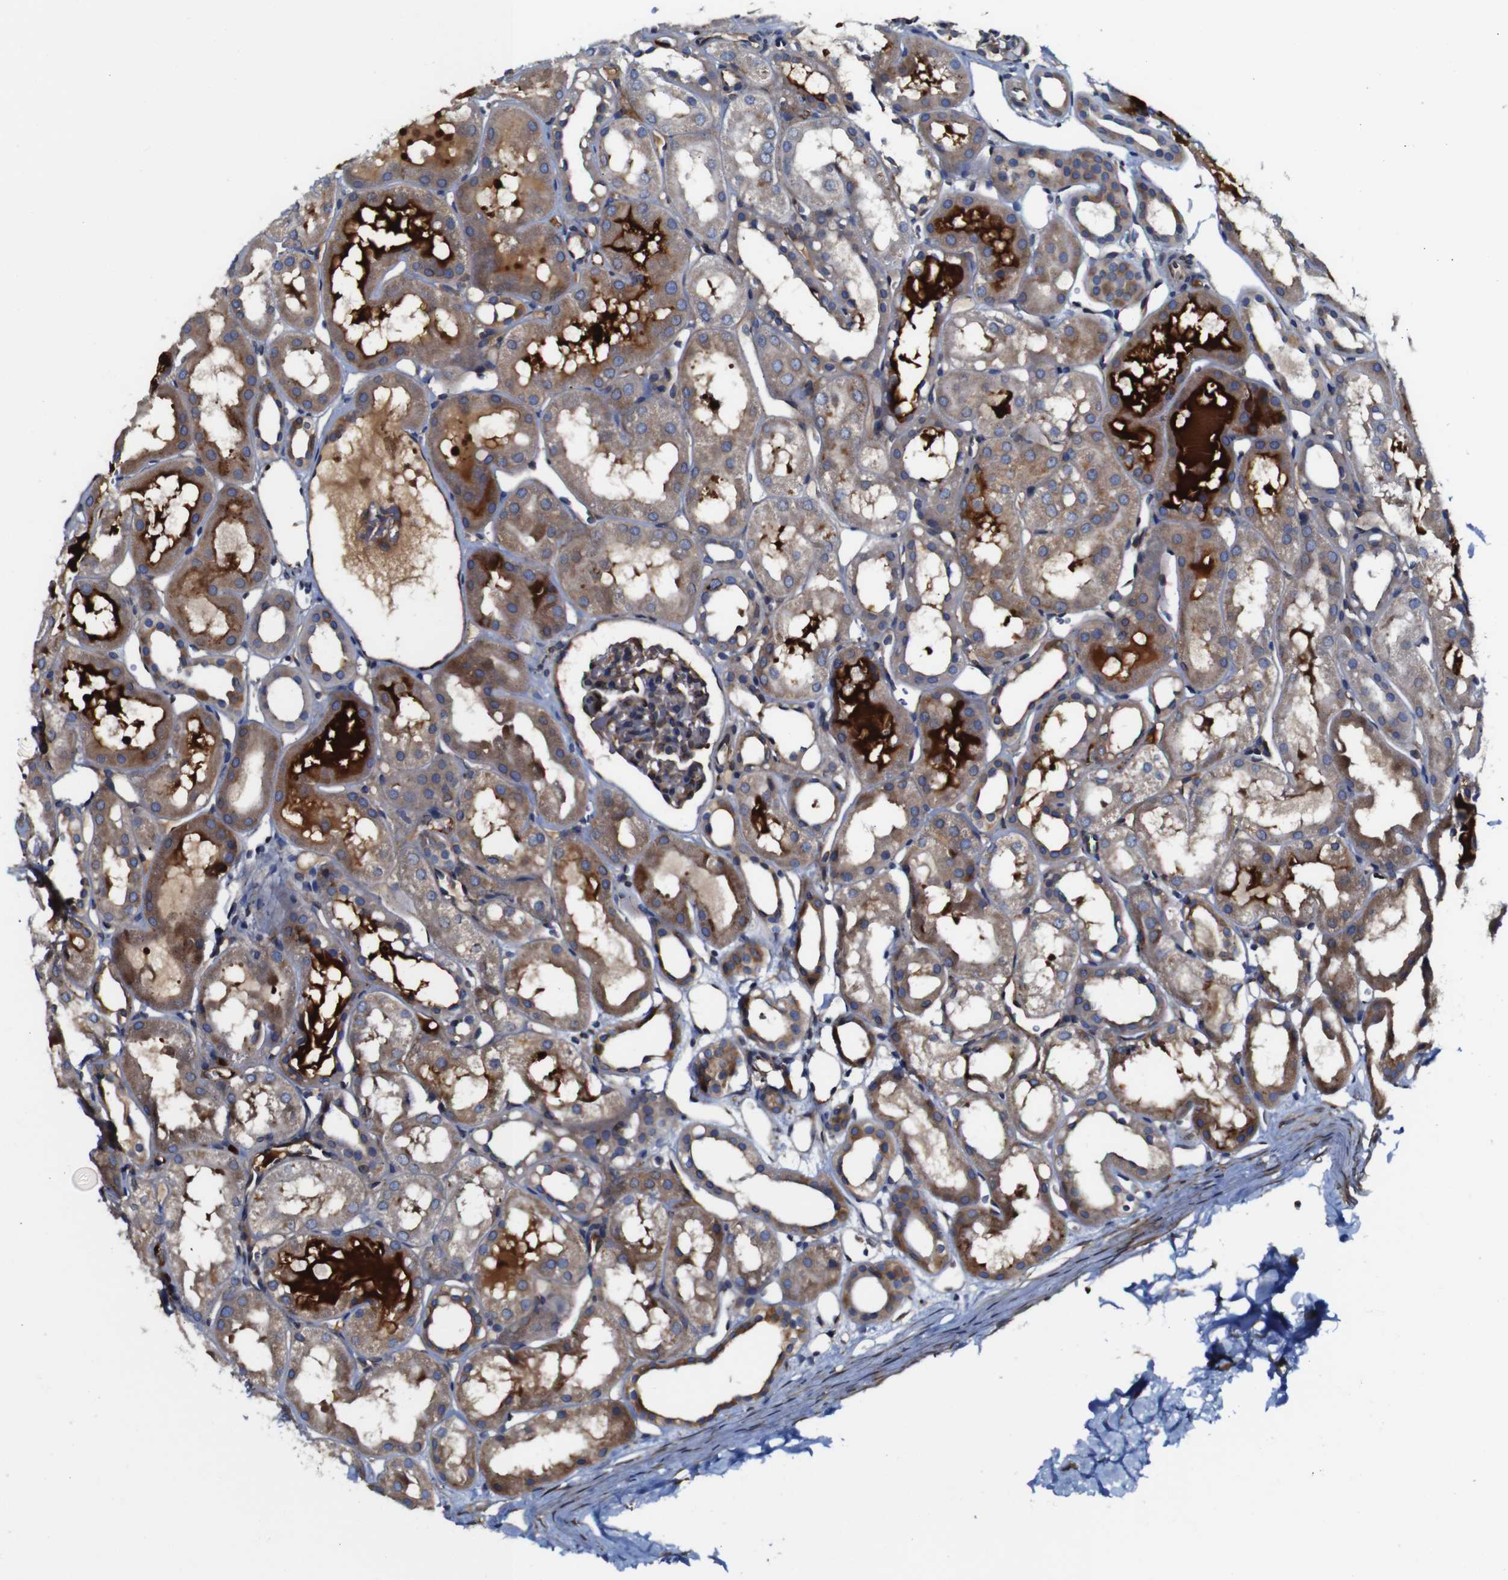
{"staining": {"intensity": "moderate", "quantity": "25%-75%", "location": "cytoplasmic/membranous"}, "tissue": "kidney", "cell_type": "Cells in glomeruli", "image_type": "normal", "snomed": [{"axis": "morphology", "description": "Normal tissue, NOS"}, {"axis": "topography", "description": "Kidney"}, {"axis": "topography", "description": "Urinary bladder"}], "caption": "Immunohistochemical staining of unremarkable kidney shows medium levels of moderate cytoplasmic/membranous positivity in approximately 25%-75% of cells in glomeruli. Using DAB (brown) and hematoxylin (blue) stains, captured at high magnification using brightfield microscopy.", "gene": "CLCC1", "patient": {"sex": "male", "age": 16}}